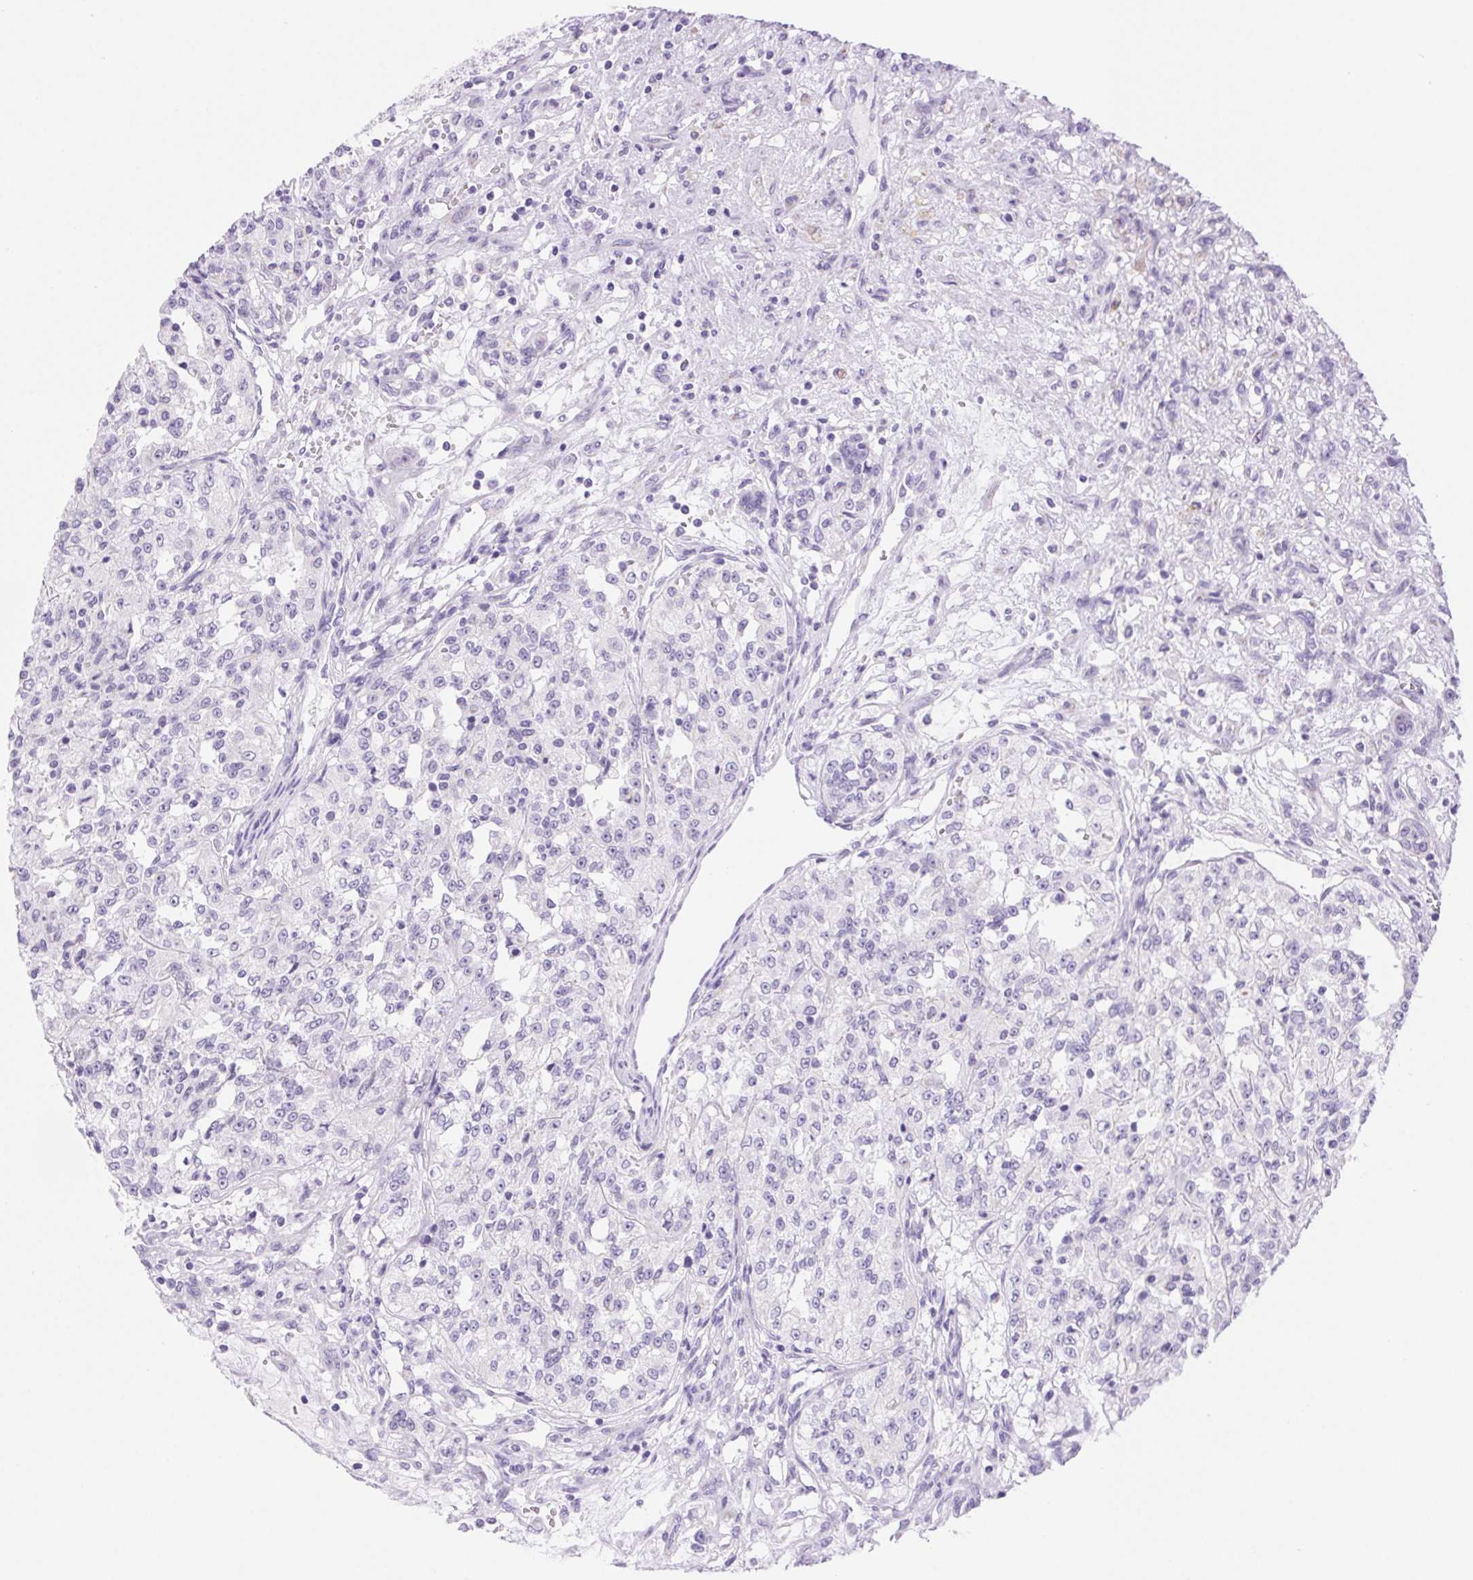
{"staining": {"intensity": "negative", "quantity": "none", "location": "none"}, "tissue": "renal cancer", "cell_type": "Tumor cells", "image_type": "cancer", "snomed": [{"axis": "morphology", "description": "Adenocarcinoma, NOS"}, {"axis": "topography", "description": "Kidney"}], "caption": "The image displays no staining of tumor cells in renal cancer (adenocarcinoma).", "gene": "SERPINB3", "patient": {"sex": "female", "age": 63}}